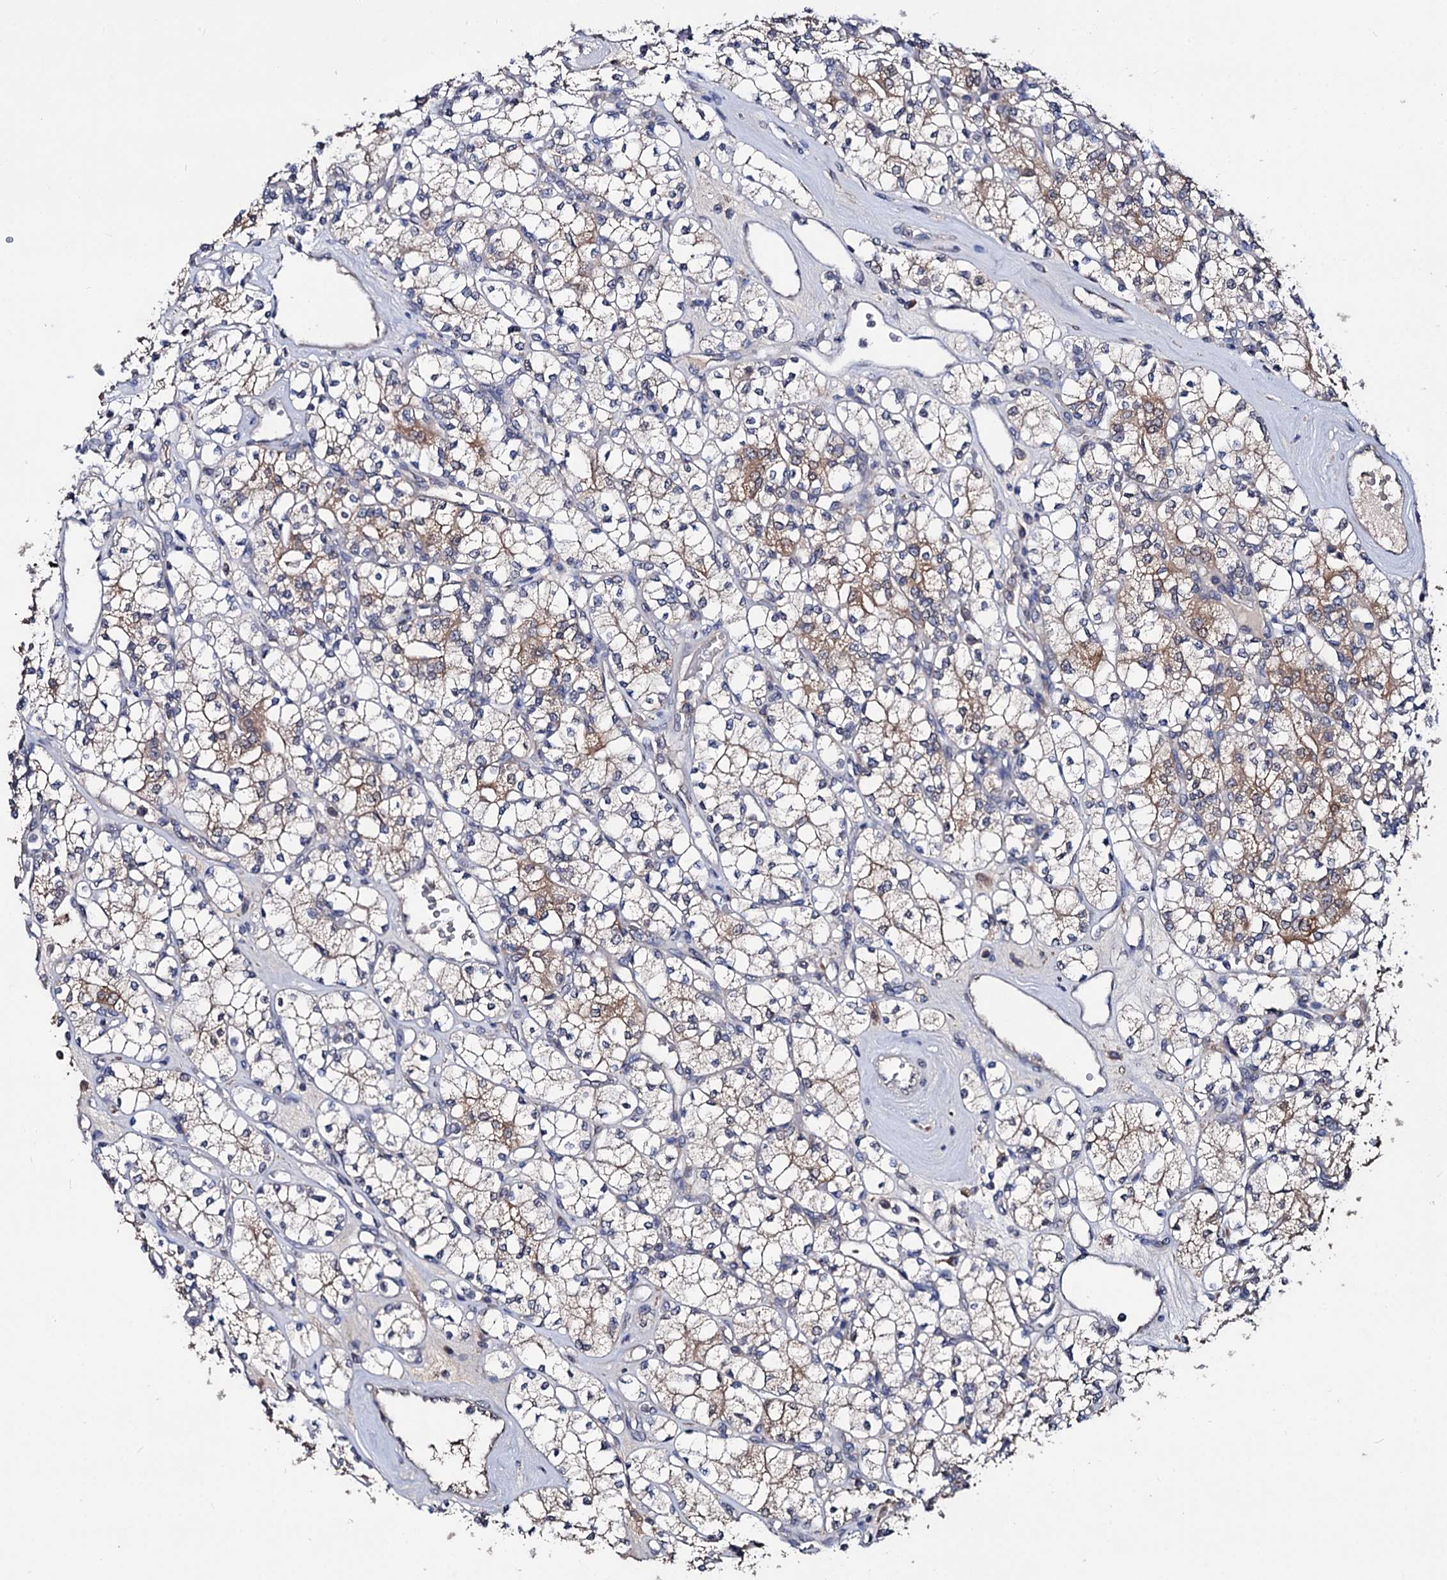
{"staining": {"intensity": "moderate", "quantity": "<25%", "location": "cytoplasmic/membranous"}, "tissue": "renal cancer", "cell_type": "Tumor cells", "image_type": "cancer", "snomed": [{"axis": "morphology", "description": "Adenocarcinoma, NOS"}, {"axis": "topography", "description": "Kidney"}], "caption": "Renal adenocarcinoma stained with immunohistochemistry reveals moderate cytoplasmic/membranous staining in about <25% of tumor cells. The protein is shown in brown color, while the nuclei are stained blue.", "gene": "CLPB", "patient": {"sex": "male", "age": 77}}